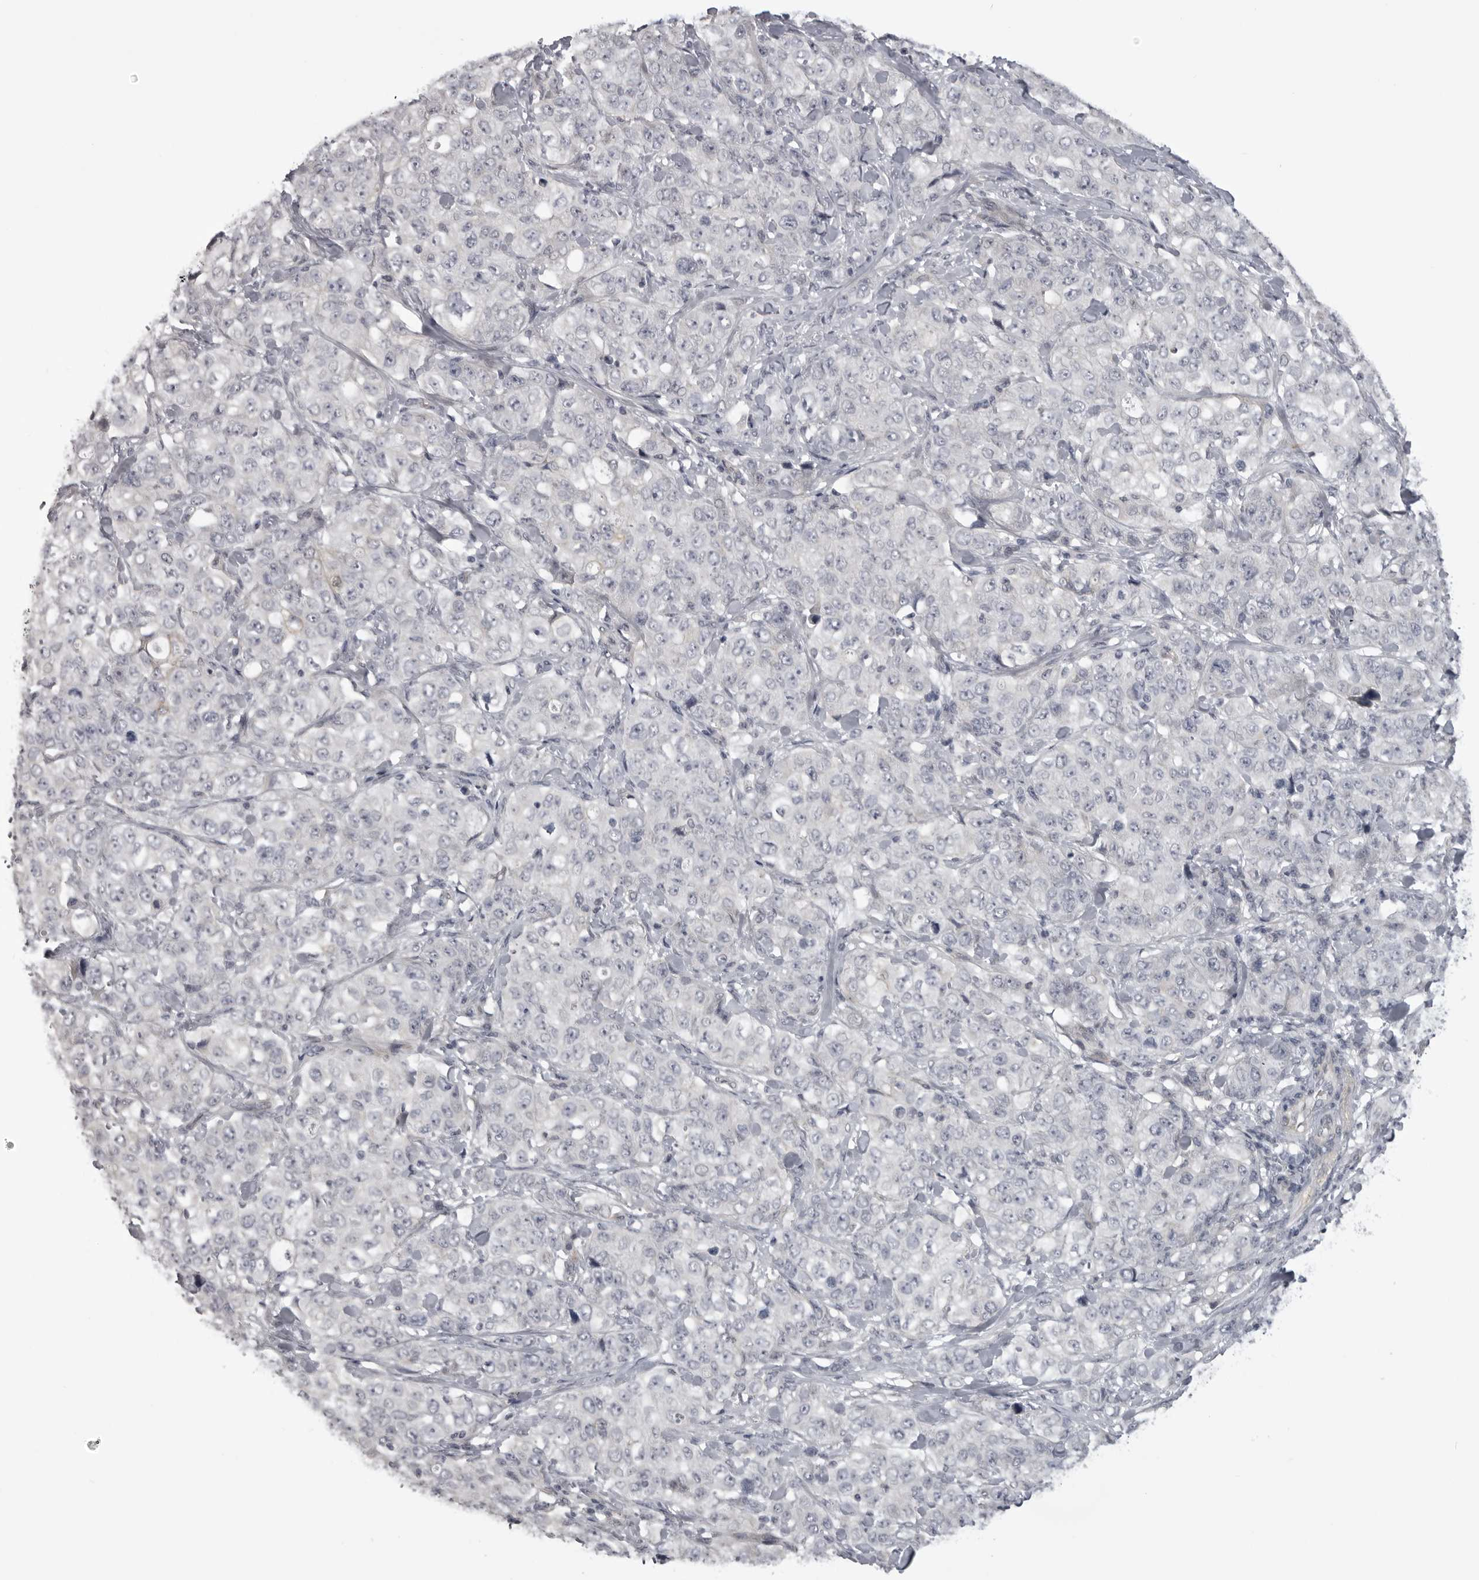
{"staining": {"intensity": "negative", "quantity": "none", "location": "none"}, "tissue": "stomach cancer", "cell_type": "Tumor cells", "image_type": "cancer", "snomed": [{"axis": "morphology", "description": "Adenocarcinoma, NOS"}, {"axis": "topography", "description": "Stomach"}], "caption": "The photomicrograph shows no significant expression in tumor cells of adenocarcinoma (stomach).", "gene": "EPHA10", "patient": {"sex": "male", "age": 48}}